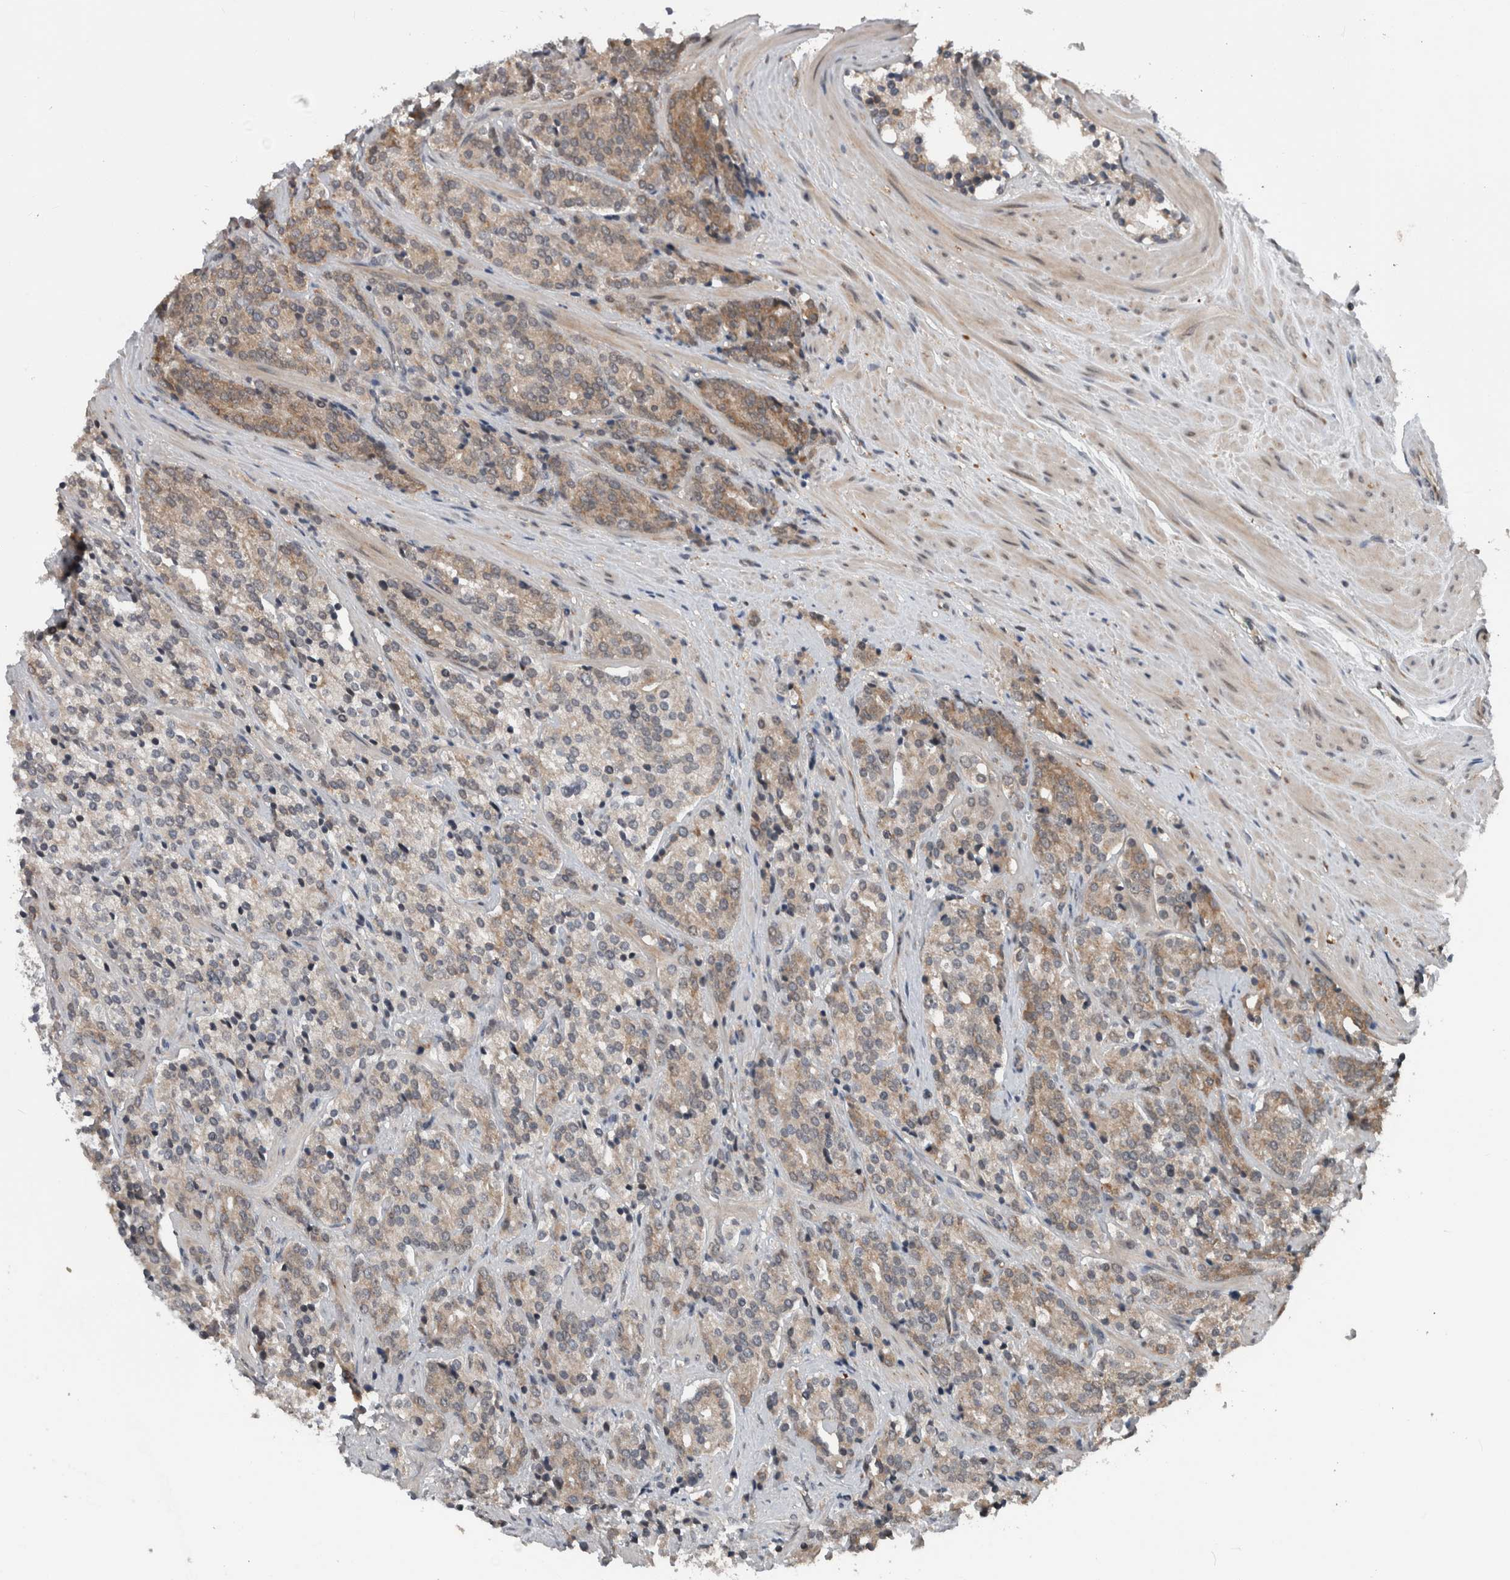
{"staining": {"intensity": "weak", "quantity": ">75%", "location": "cytoplasmic/membranous"}, "tissue": "prostate cancer", "cell_type": "Tumor cells", "image_type": "cancer", "snomed": [{"axis": "morphology", "description": "Adenocarcinoma, High grade"}, {"axis": "topography", "description": "Prostate"}], "caption": "IHC (DAB (3,3'-diaminobenzidine)) staining of human prostate cancer (adenocarcinoma (high-grade)) reveals weak cytoplasmic/membranous protein expression in approximately >75% of tumor cells.", "gene": "ENY2", "patient": {"sex": "male", "age": 71}}